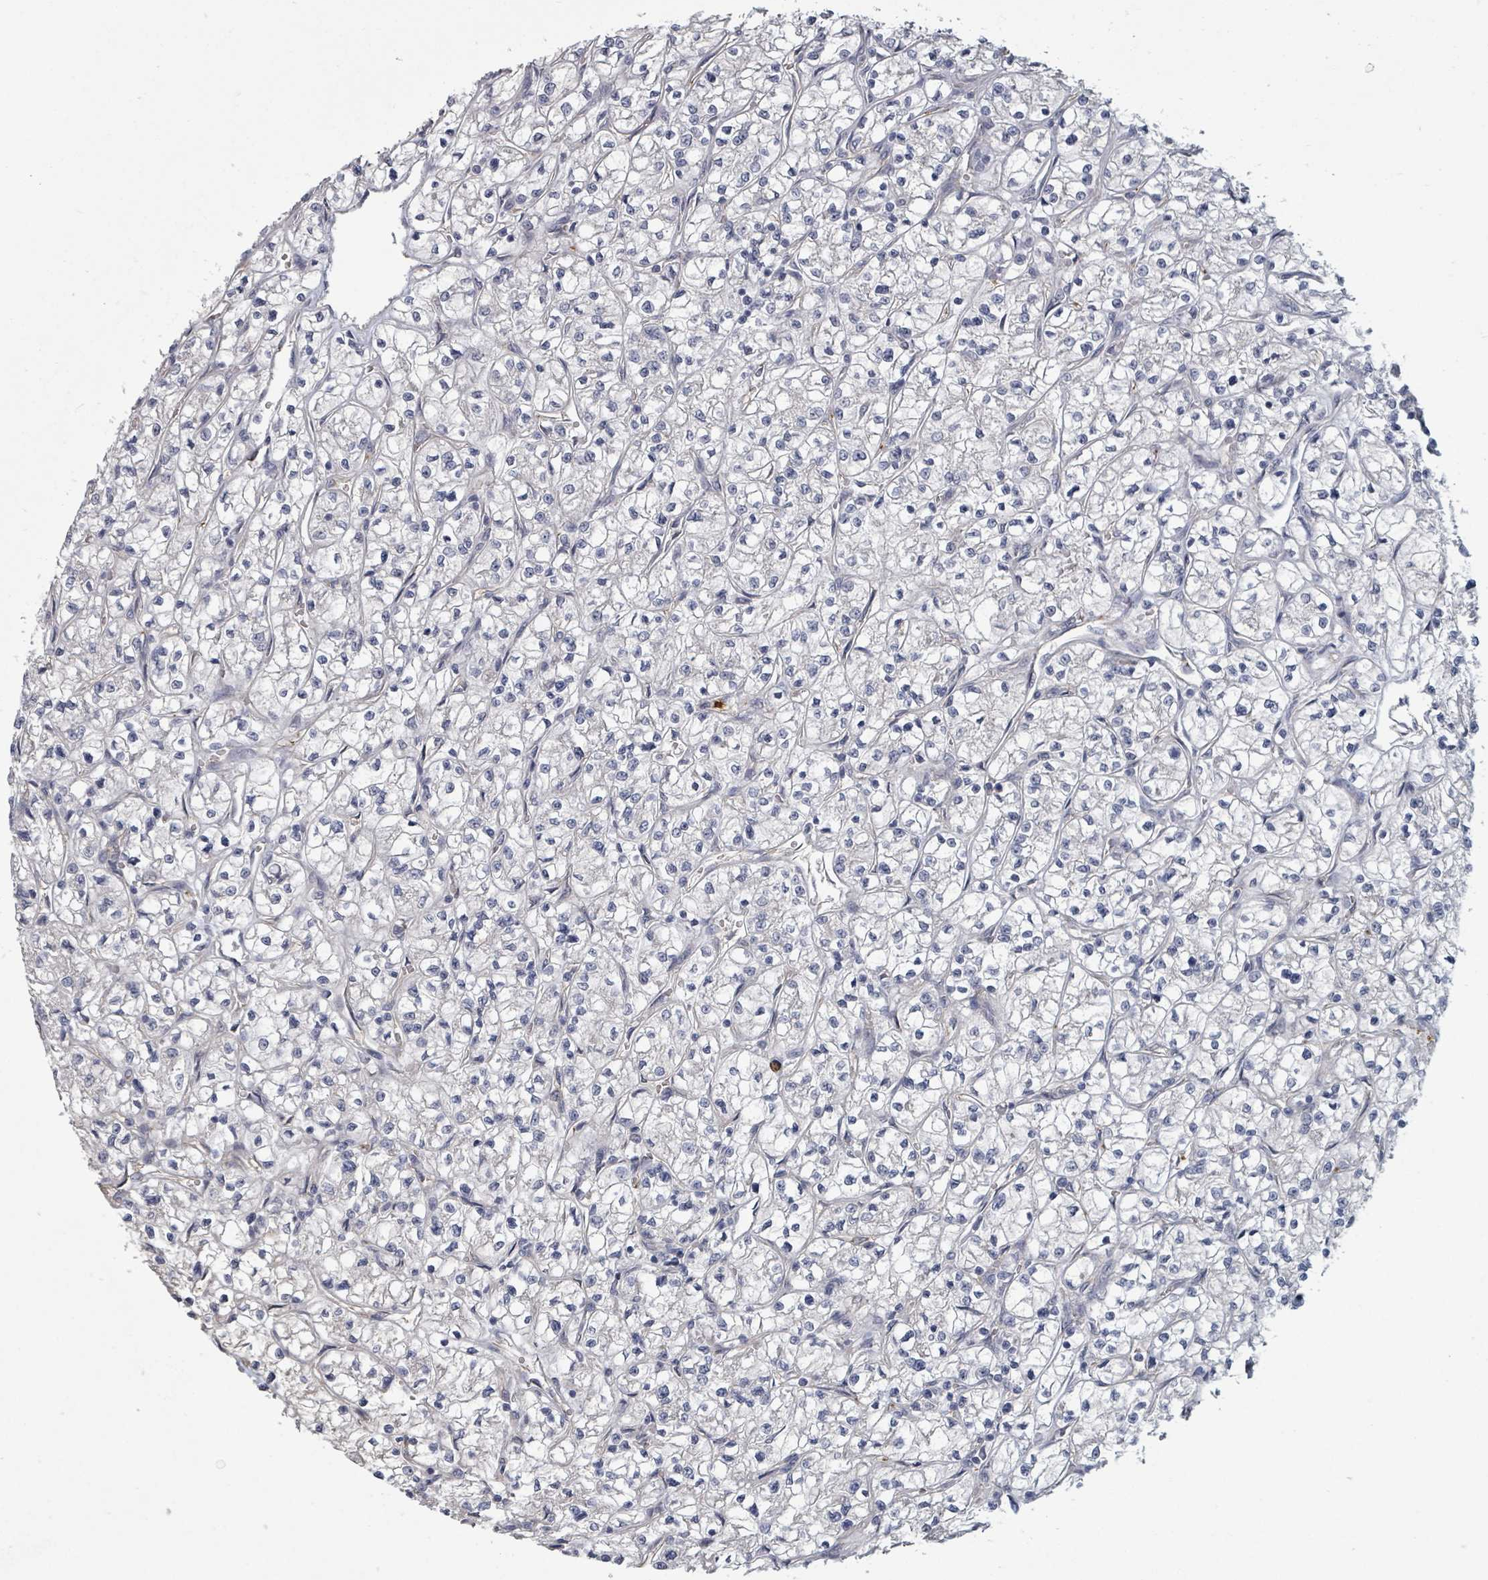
{"staining": {"intensity": "negative", "quantity": "none", "location": "none"}, "tissue": "renal cancer", "cell_type": "Tumor cells", "image_type": "cancer", "snomed": [{"axis": "morphology", "description": "Adenocarcinoma, NOS"}, {"axis": "topography", "description": "Kidney"}], "caption": "Immunohistochemistry (IHC) micrograph of renal adenocarcinoma stained for a protein (brown), which demonstrates no staining in tumor cells. The staining was performed using DAB (3,3'-diaminobenzidine) to visualize the protein expression in brown, while the nuclei were stained in blue with hematoxylin (Magnification: 20x).", "gene": "PLAUR", "patient": {"sex": "female", "age": 64}}